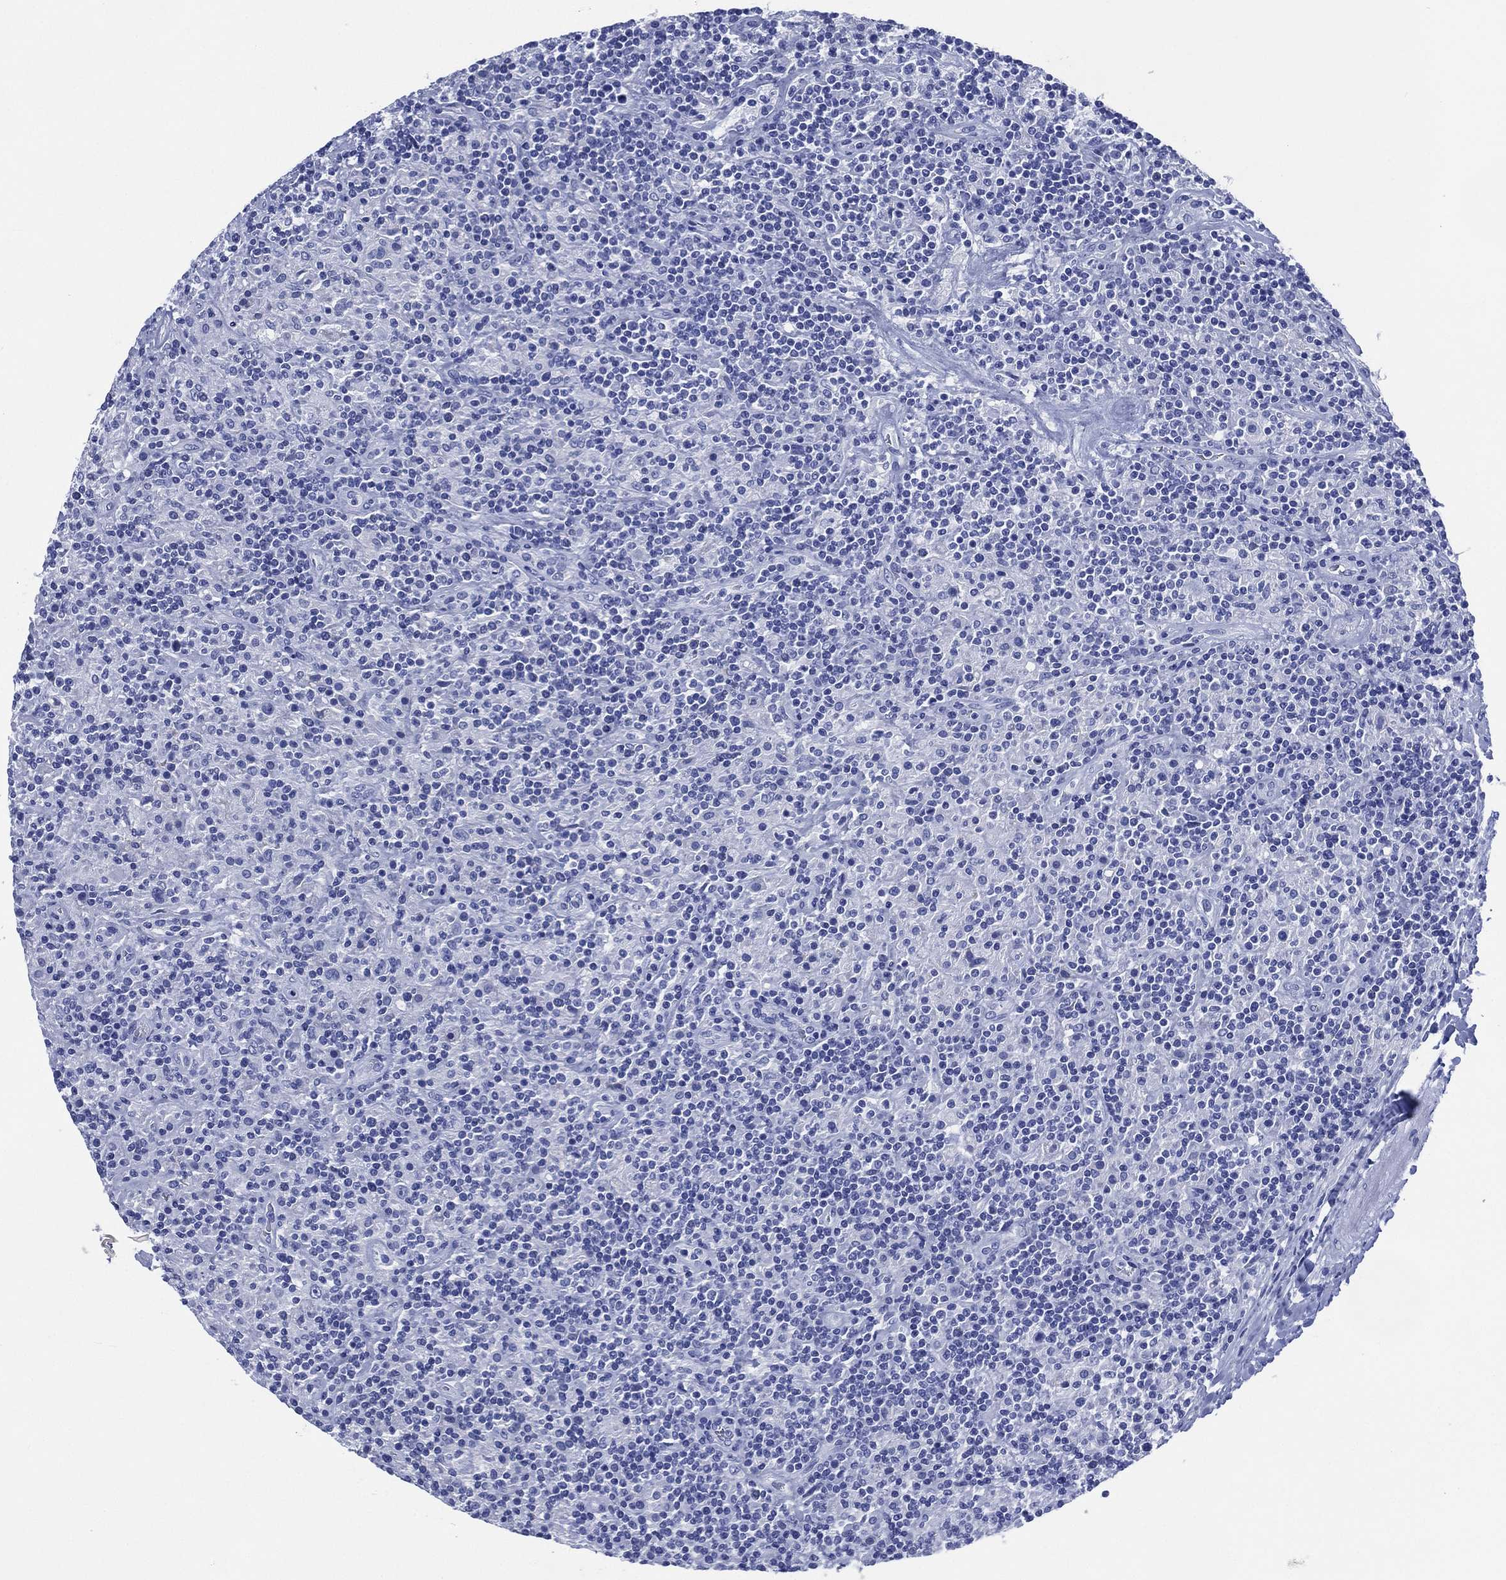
{"staining": {"intensity": "negative", "quantity": "none", "location": "none"}, "tissue": "lymphoma", "cell_type": "Tumor cells", "image_type": "cancer", "snomed": [{"axis": "morphology", "description": "Hodgkin's disease, NOS"}, {"axis": "topography", "description": "Lymph node"}], "caption": "Immunohistochemistry image of Hodgkin's disease stained for a protein (brown), which exhibits no expression in tumor cells. The staining was performed using DAB (3,3'-diaminobenzidine) to visualize the protein expression in brown, while the nuclei were stained in blue with hematoxylin (Magnification: 20x).", "gene": "SIGLECL1", "patient": {"sex": "male", "age": 70}}